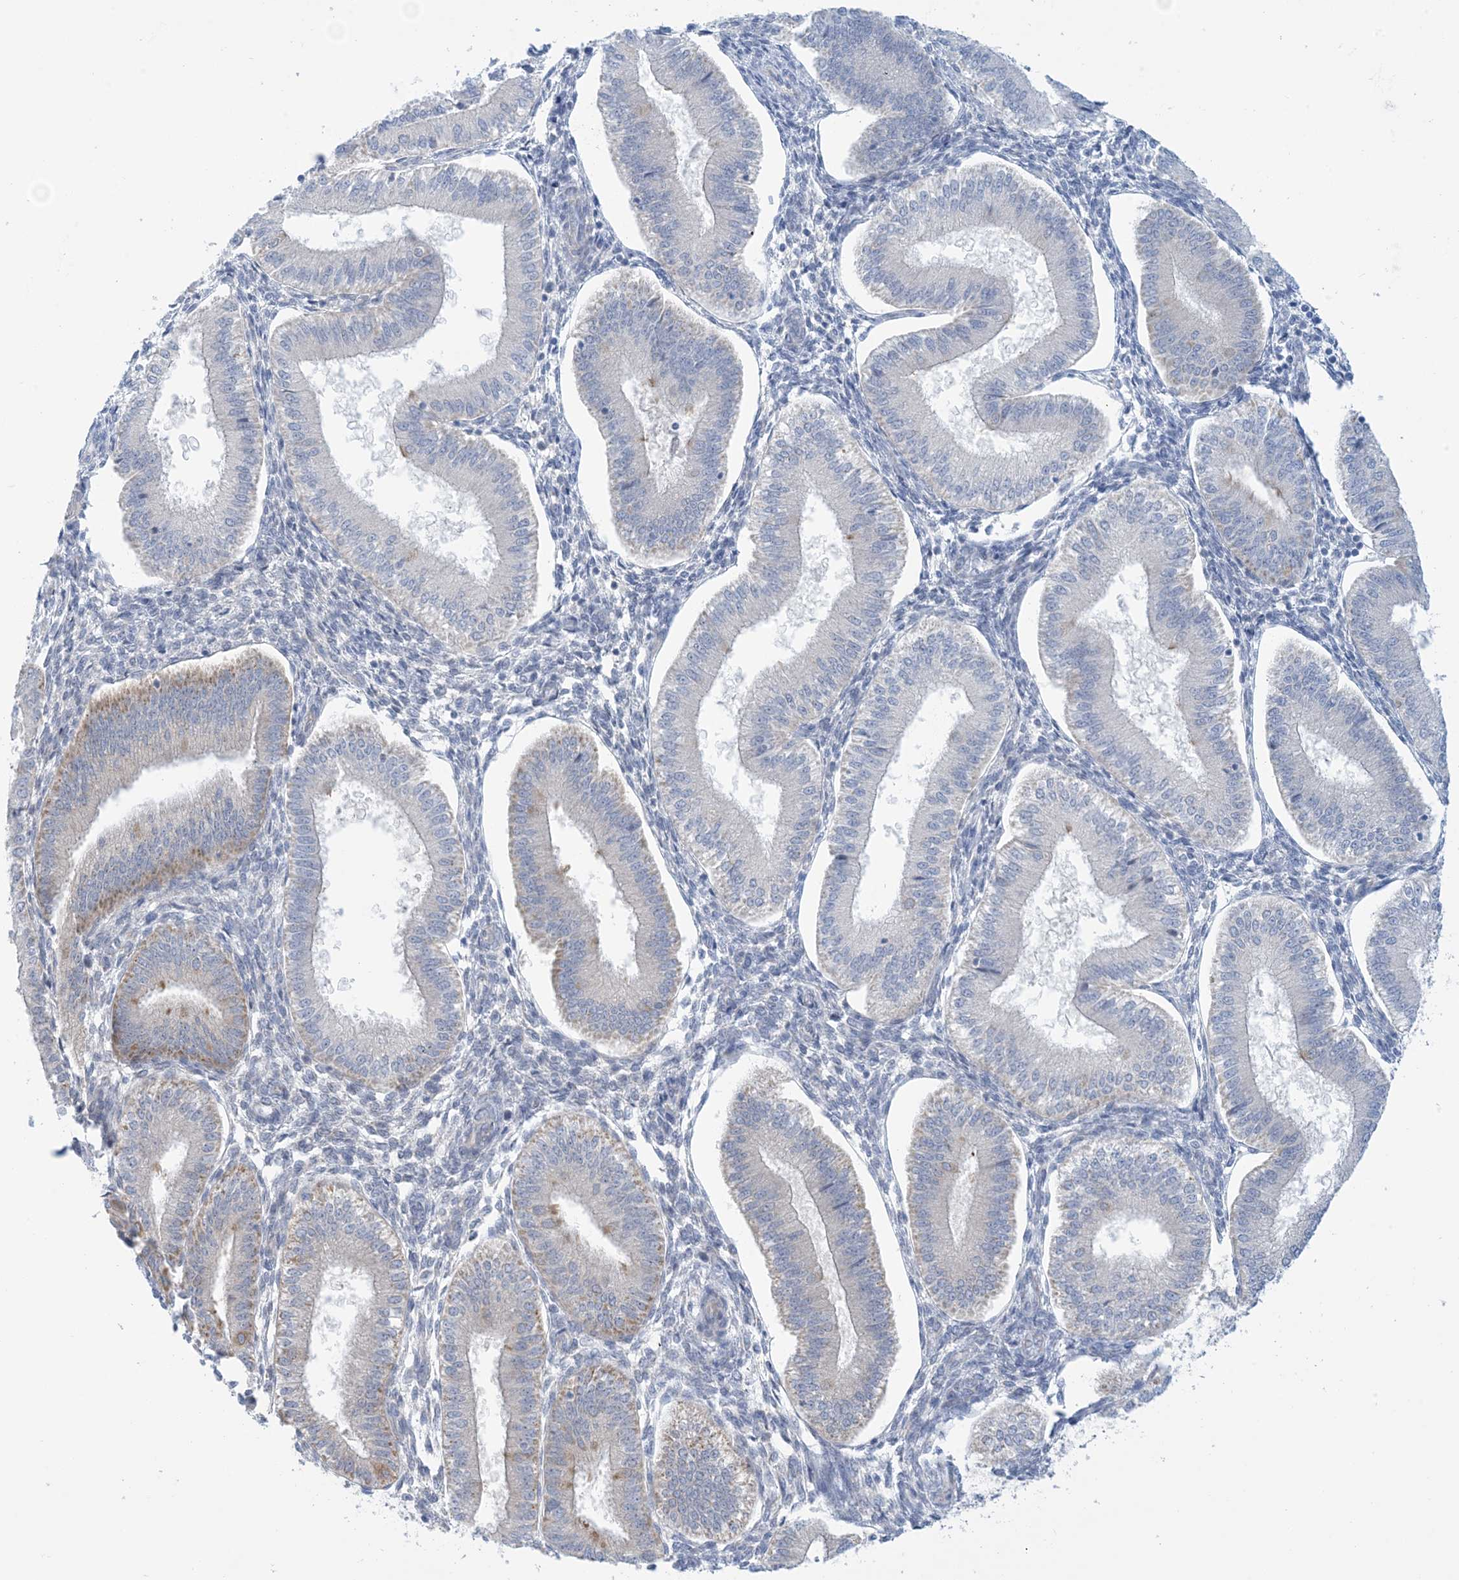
{"staining": {"intensity": "negative", "quantity": "none", "location": "none"}, "tissue": "endometrium", "cell_type": "Cells in endometrial stroma", "image_type": "normal", "snomed": [{"axis": "morphology", "description": "Normal tissue, NOS"}, {"axis": "topography", "description": "Endometrium"}], "caption": "The micrograph shows no staining of cells in endometrial stroma in normal endometrium. Nuclei are stained in blue.", "gene": "MRPS18A", "patient": {"sex": "female", "age": 39}}